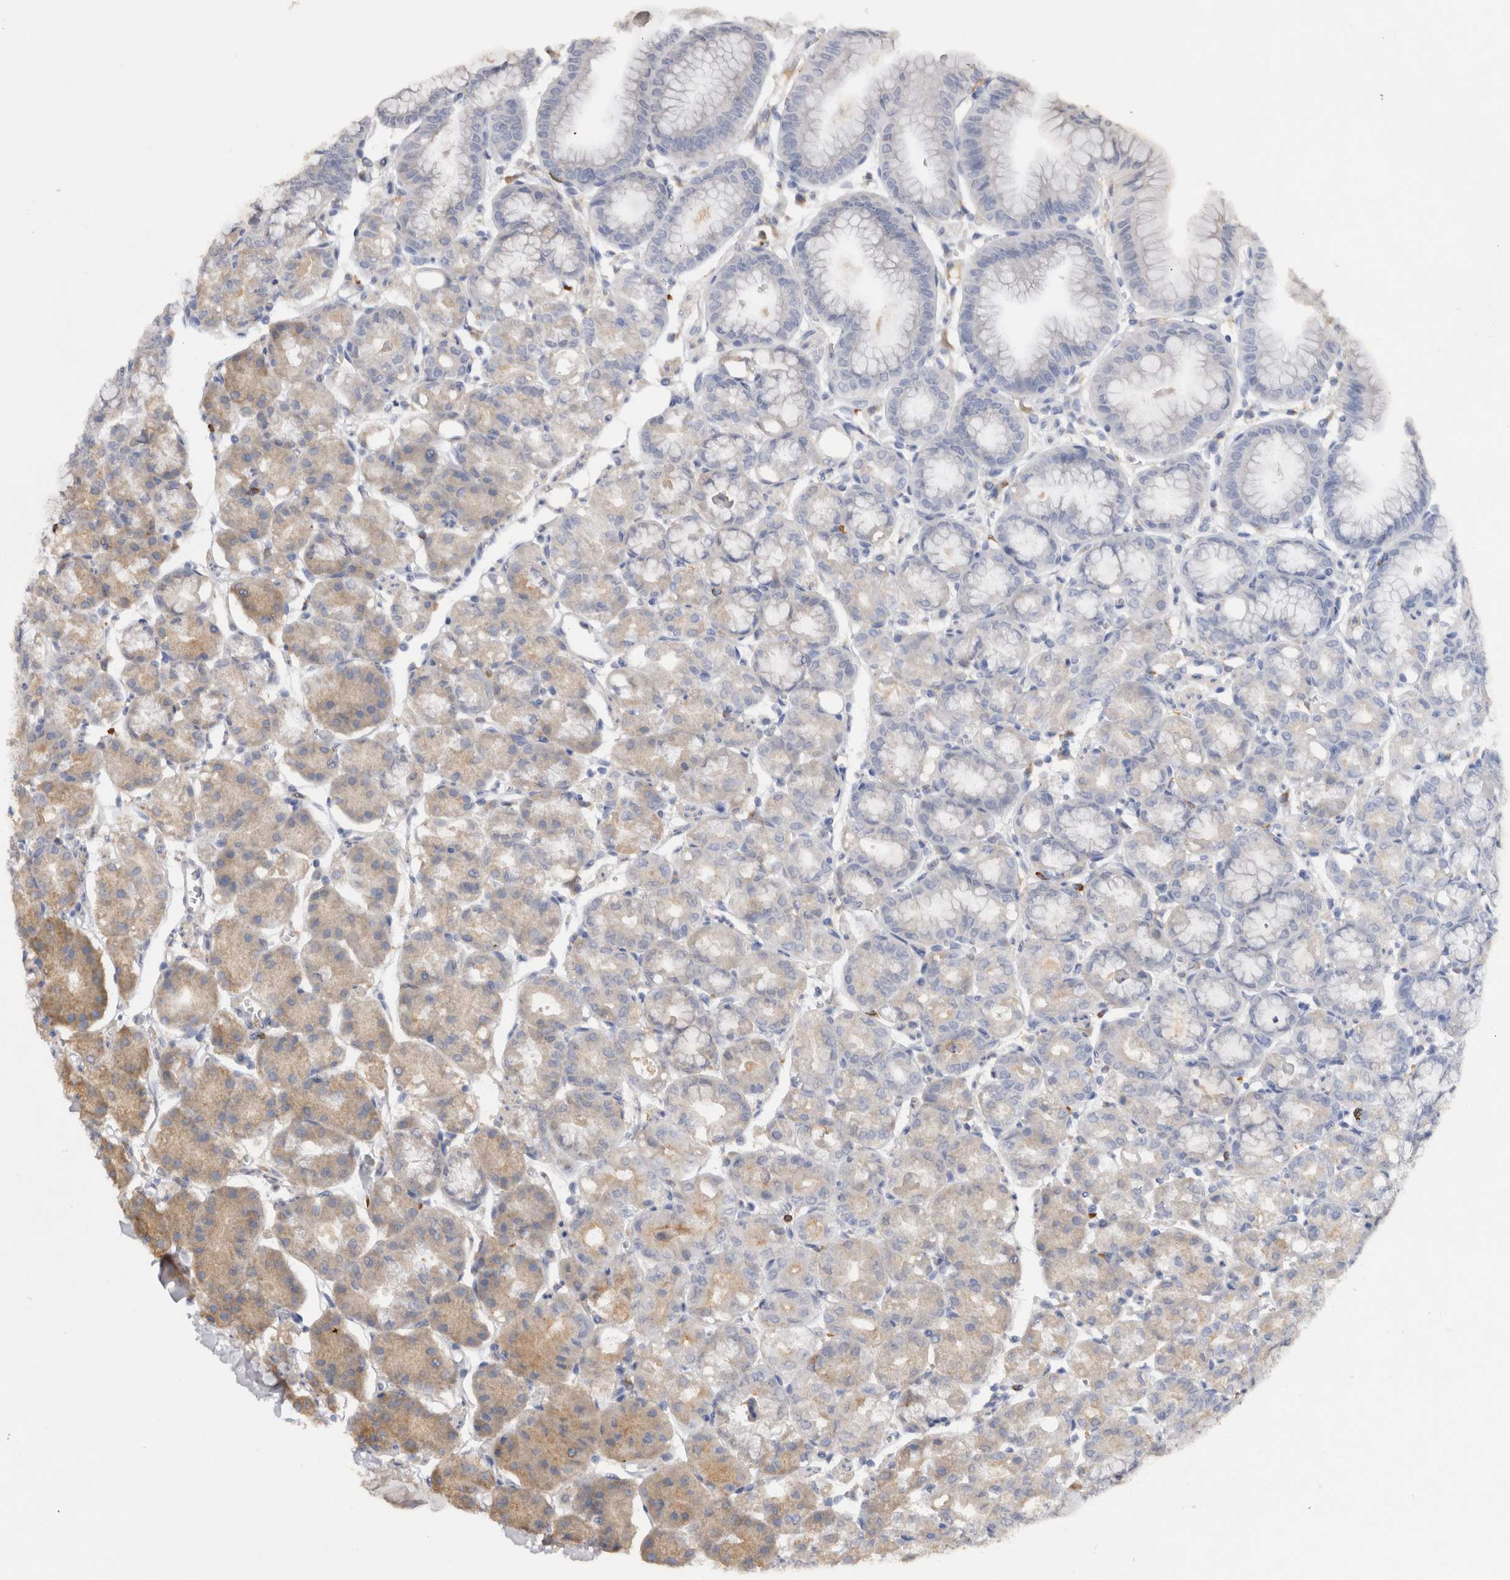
{"staining": {"intensity": "weak", "quantity": "25%-75%", "location": "cytoplasmic/membranous"}, "tissue": "stomach", "cell_type": "Glandular cells", "image_type": "normal", "snomed": [{"axis": "morphology", "description": "Normal tissue, NOS"}, {"axis": "topography", "description": "Stomach, lower"}], "caption": "Stomach was stained to show a protein in brown. There is low levels of weak cytoplasmic/membranous positivity in approximately 25%-75% of glandular cells. (DAB IHC, brown staining for protein, blue staining for nuclei).", "gene": "VSIG4", "patient": {"sex": "male", "age": 71}}